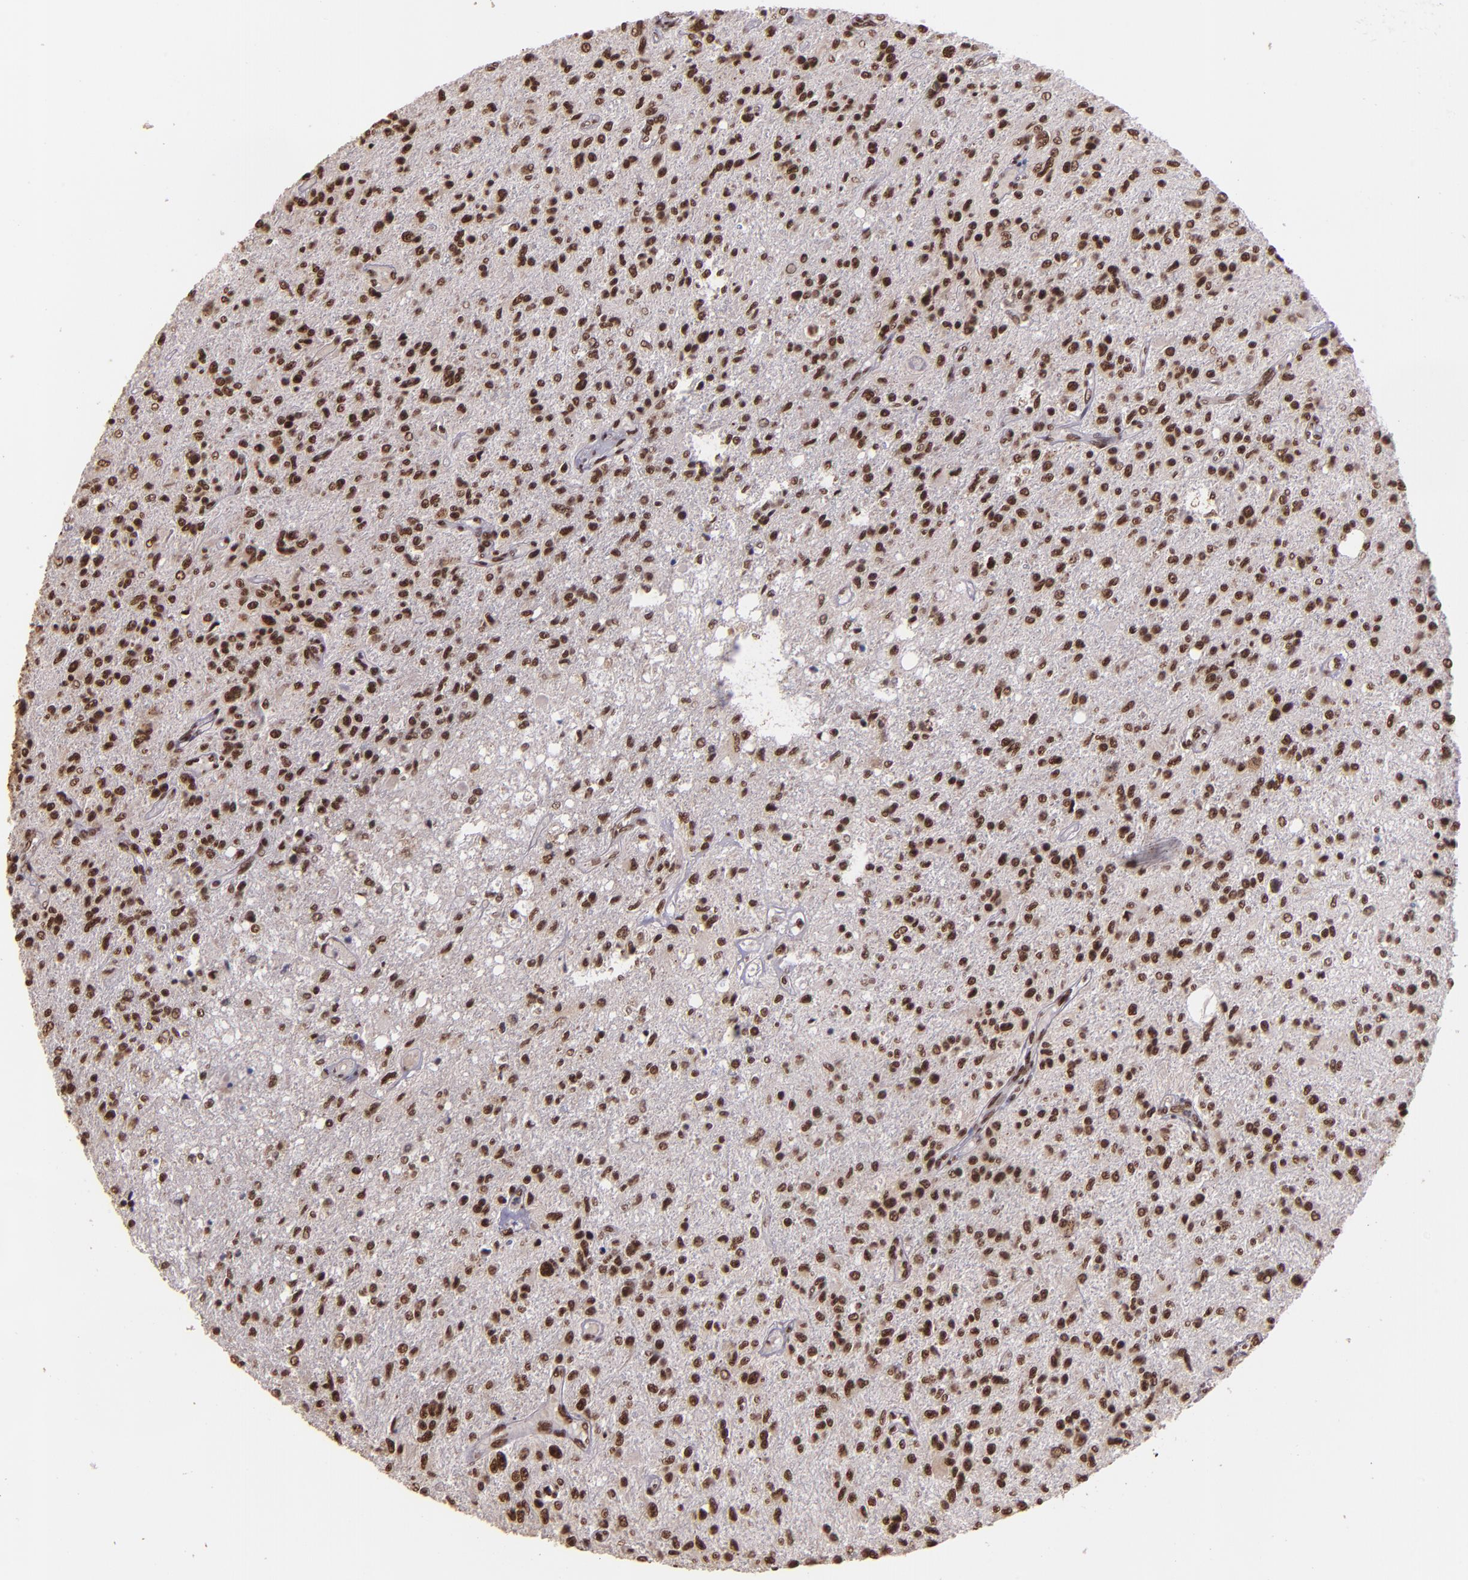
{"staining": {"intensity": "strong", "quantity": ">75%", "location": "nuclear"}, "tissue": "glioma", "cell_type": "Tumor cells", "image_type": "cancer", "snomed": [{"axis": "morphology", "description": "Glioma, malignant, High grade"}, {"axis": "topography", "description": "Cerebral cortex"}], "caption": "Immunohistochemistry (IHC) (DAB) staining of human glioma displays strong nuclear protein expression in about >75% of tumor cells. (Brightfield microscopy of DAB IHC at high magnification).", "gene": "PQBP1", "patient": {"sex": "male", "age": 76}}